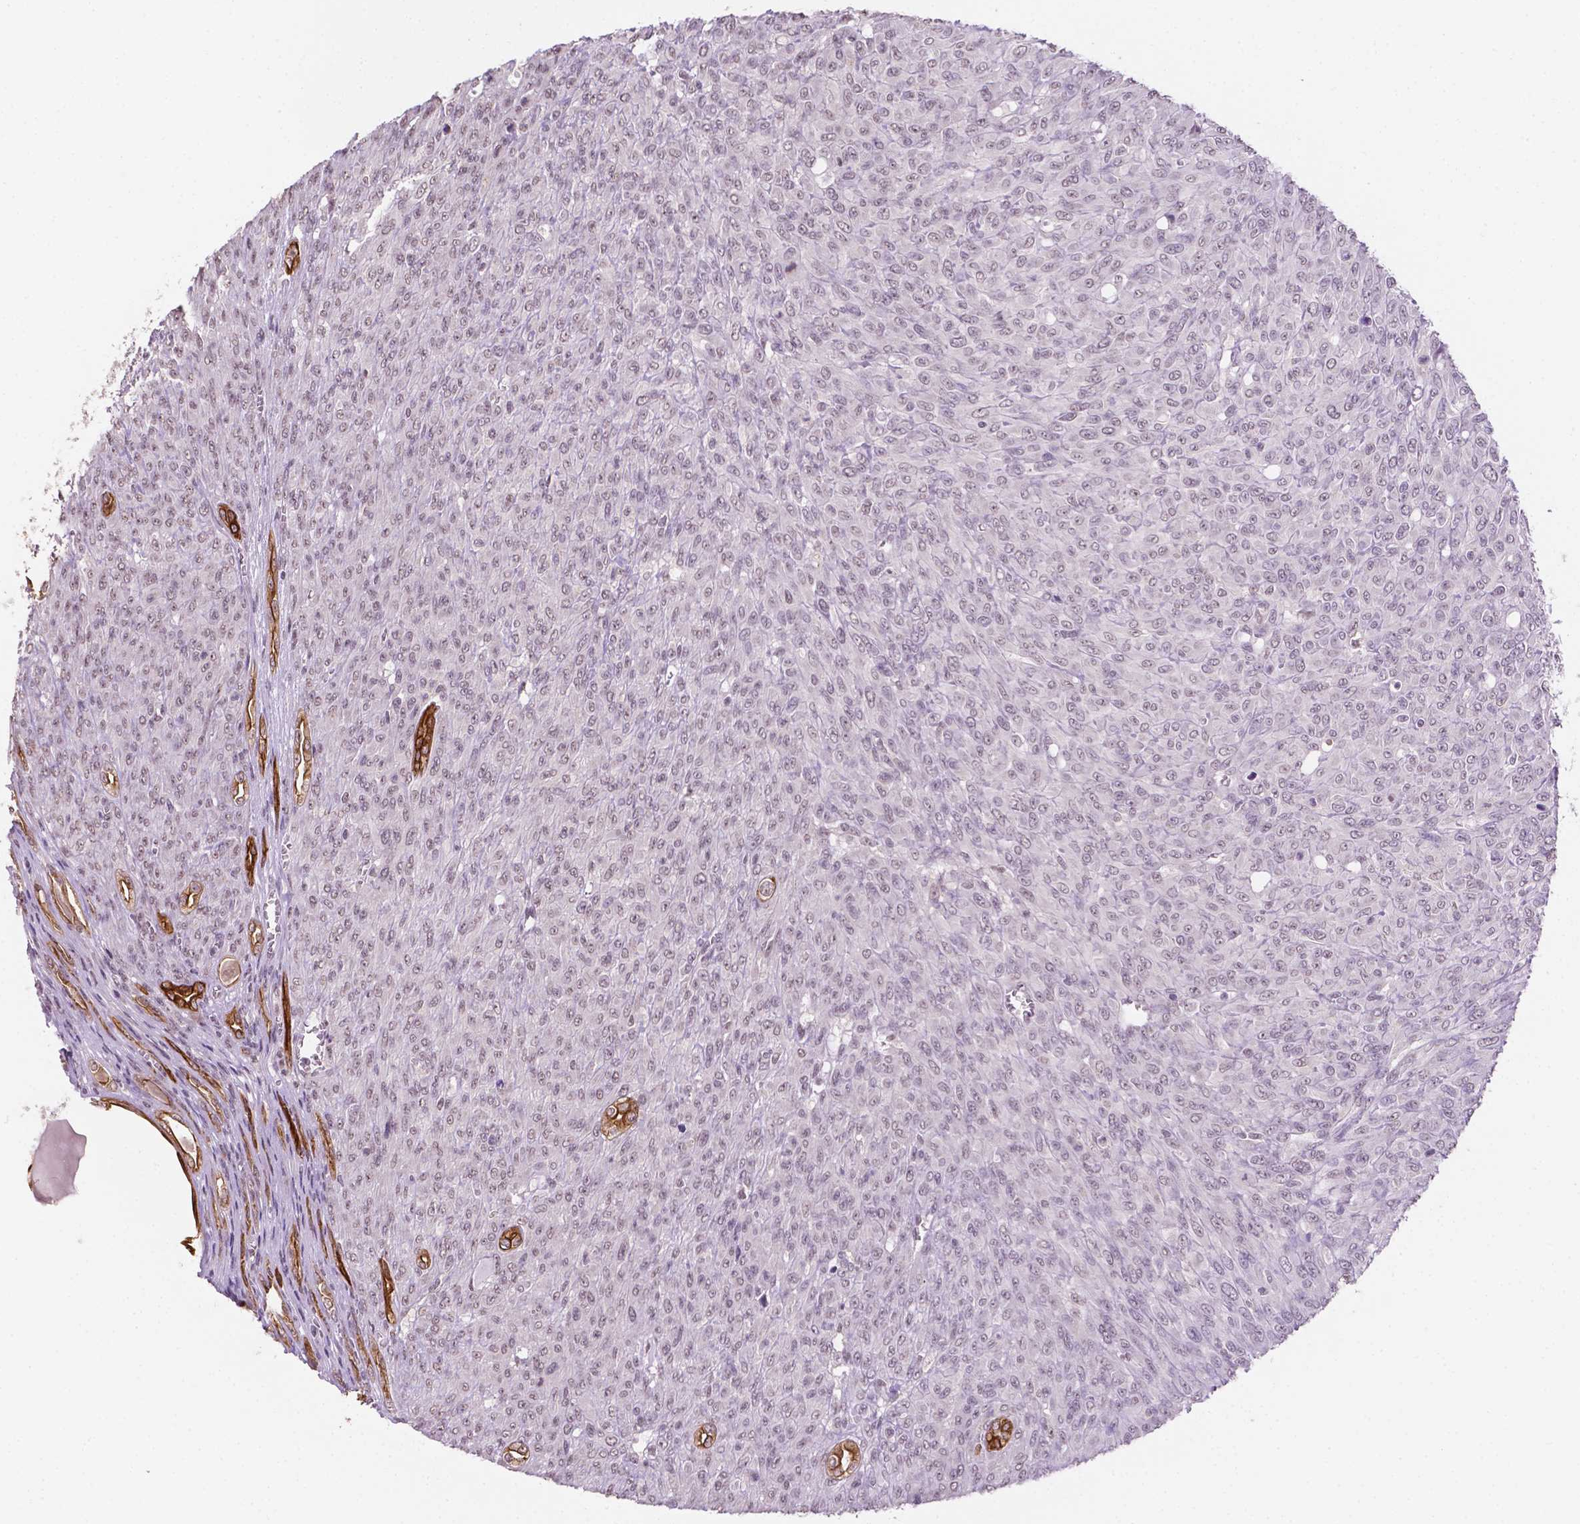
{"staining": {"intensity": "negative", "quantity": "none", "location": "none"}, "tissue": "renal cancer", "cell_type": "Tumor cells", "image_type": "cancer", "snomed": [{"axis": "morphology", "description": "Adenocarcinoma, NOS"}, {"axis": "topography", "description": "Kidney"}], "caption": "A micrograph of renal adenocarcinoma stained for a protein displays no brown staining in tumor cells.", "gene": "SHLD3", "patient": {"sex": "male", "age": 58}}